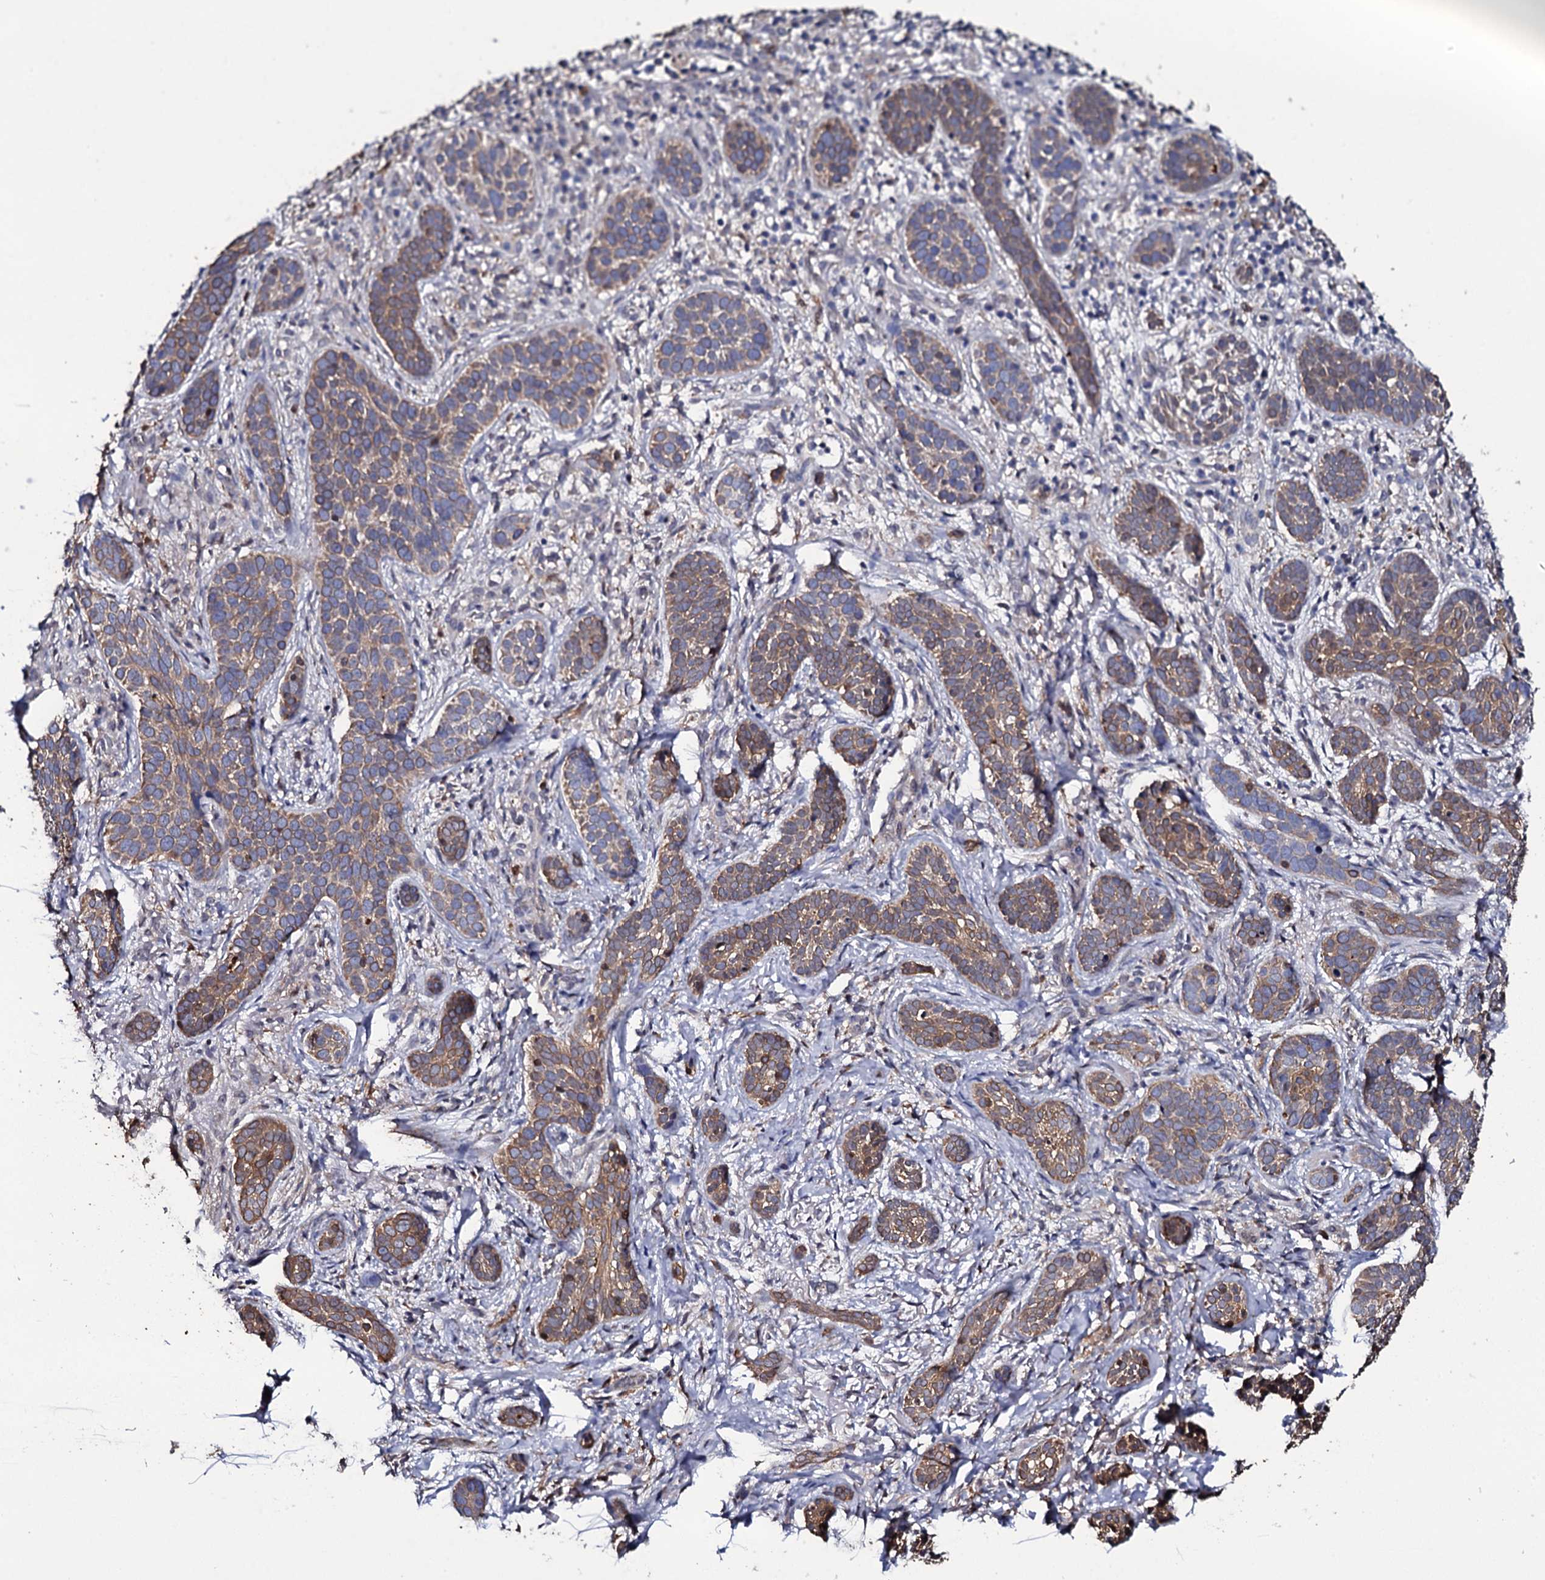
{"staining": {"intensity": "moderate", "quantity": ">75%", "location": "cytoplasmic/membranous"}, "tissue": "skin cancer", "cell_type": "Tumor cells", "image_type": "cancer", "snomed": [{"axis": "morphology", "description": "Basal cell carcinoma"}, {"axis": "topography", "description": "Skin"}], "caption": "A micrograph of human basal cell carcinoma (skin) stained for a protein exhibits moderate cytoplasmic/membranous brown staining in tumor cells.", "gene": "CRYL1", "patient": {"sex": "male", "age": 71}}